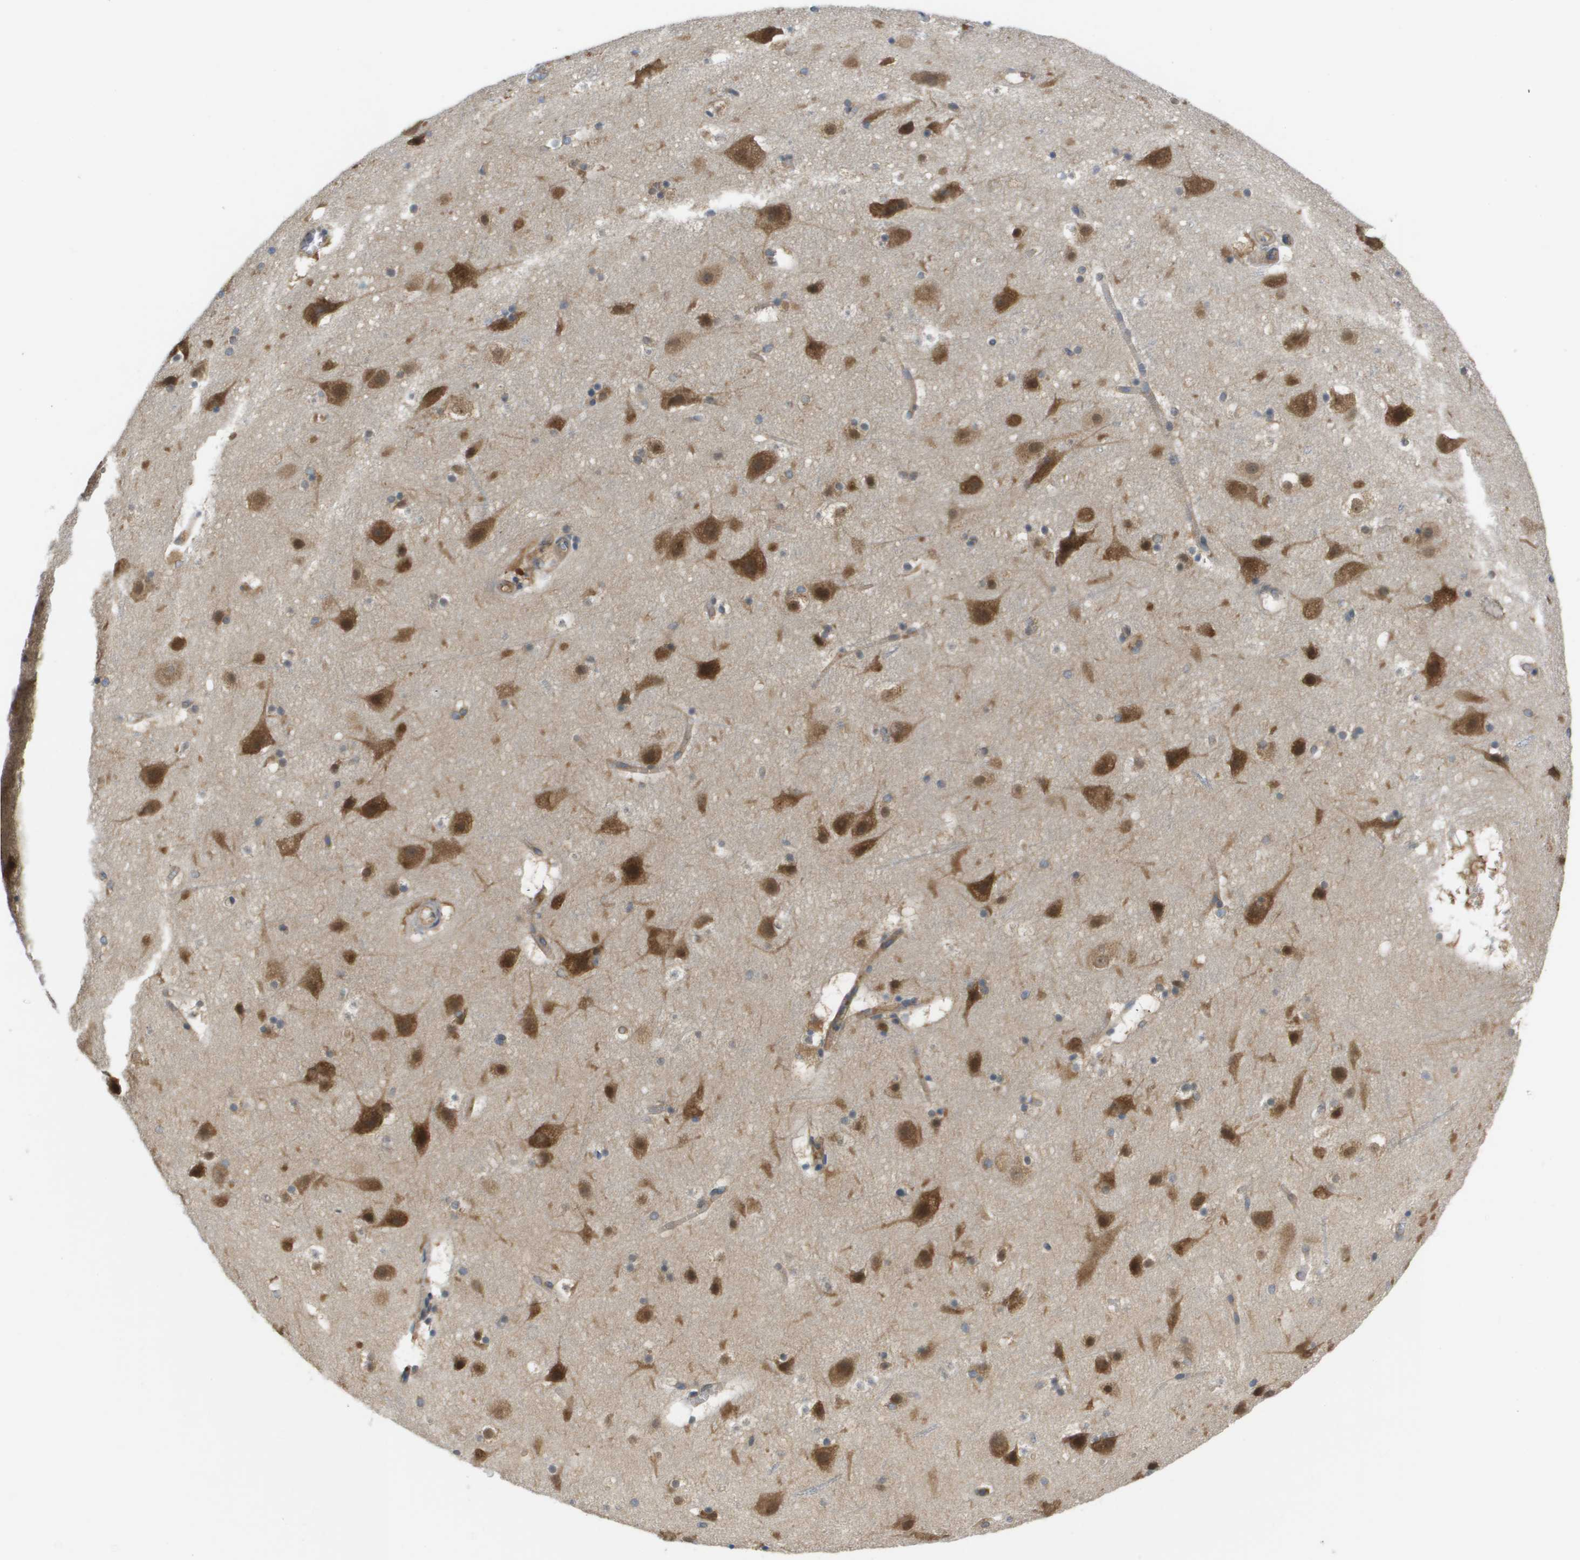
{"staining": {"intensity": "moderate", "quantity": "<25%", "location": "cytoplasmic/membranous"}, "tissue": "cerebral cortex", "cell_type": "Endothelial cells", "image_type": "normal", "snomed": [{"axis": "morphology", "description": "Normal tissue, NOS"}, {"axis": "topography", "description": "Cerebral cortex"}], "caption": "This image exhibits IHC staining of benign cerebral cortex, with low moderate cytoplasmic/membranous positivity in about <25% of endothelial cells.", "gene": "EIF4G2", "patient": {"sex": "male", "age": 45}}